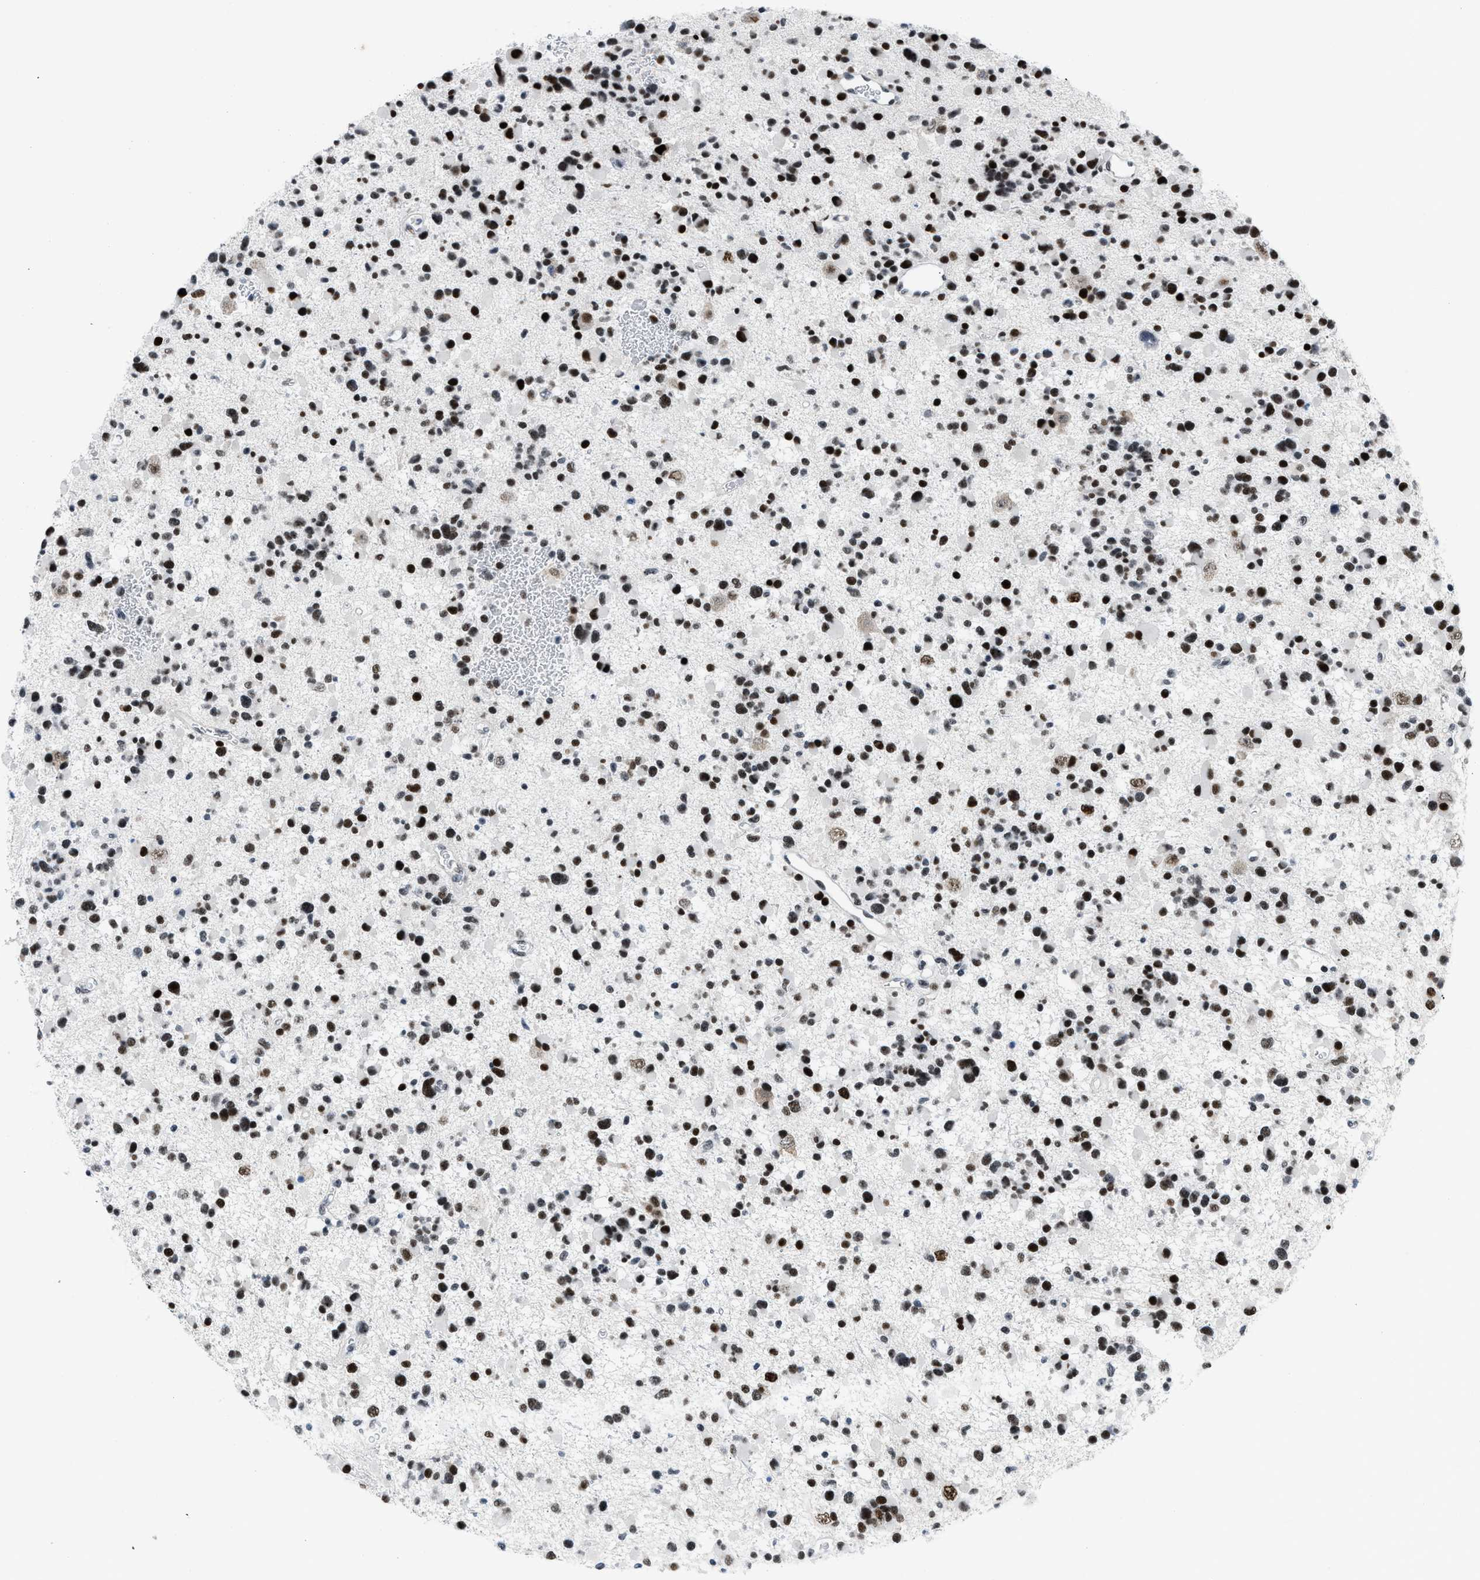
{"staining": {"intensity": "strong", "quantity": ">75%", "location": "nuclear"}, "tissue": "glioma", "cell_type": "Tumor cells", "image_type": "cancer", "snomed": [{"axis": "morphology", "description": "Glioma, malignant, Low grade"}, {"axis": "topography", "description": "Brain"}], "caption": "Malignant glioma (low-grade) was stained to show a protein in brown. There is high levels of strong nuclear staining in about >75% of tumor cells.", "gene": "TERF2IP", "patient": {"sex": "female", "age": 22}}